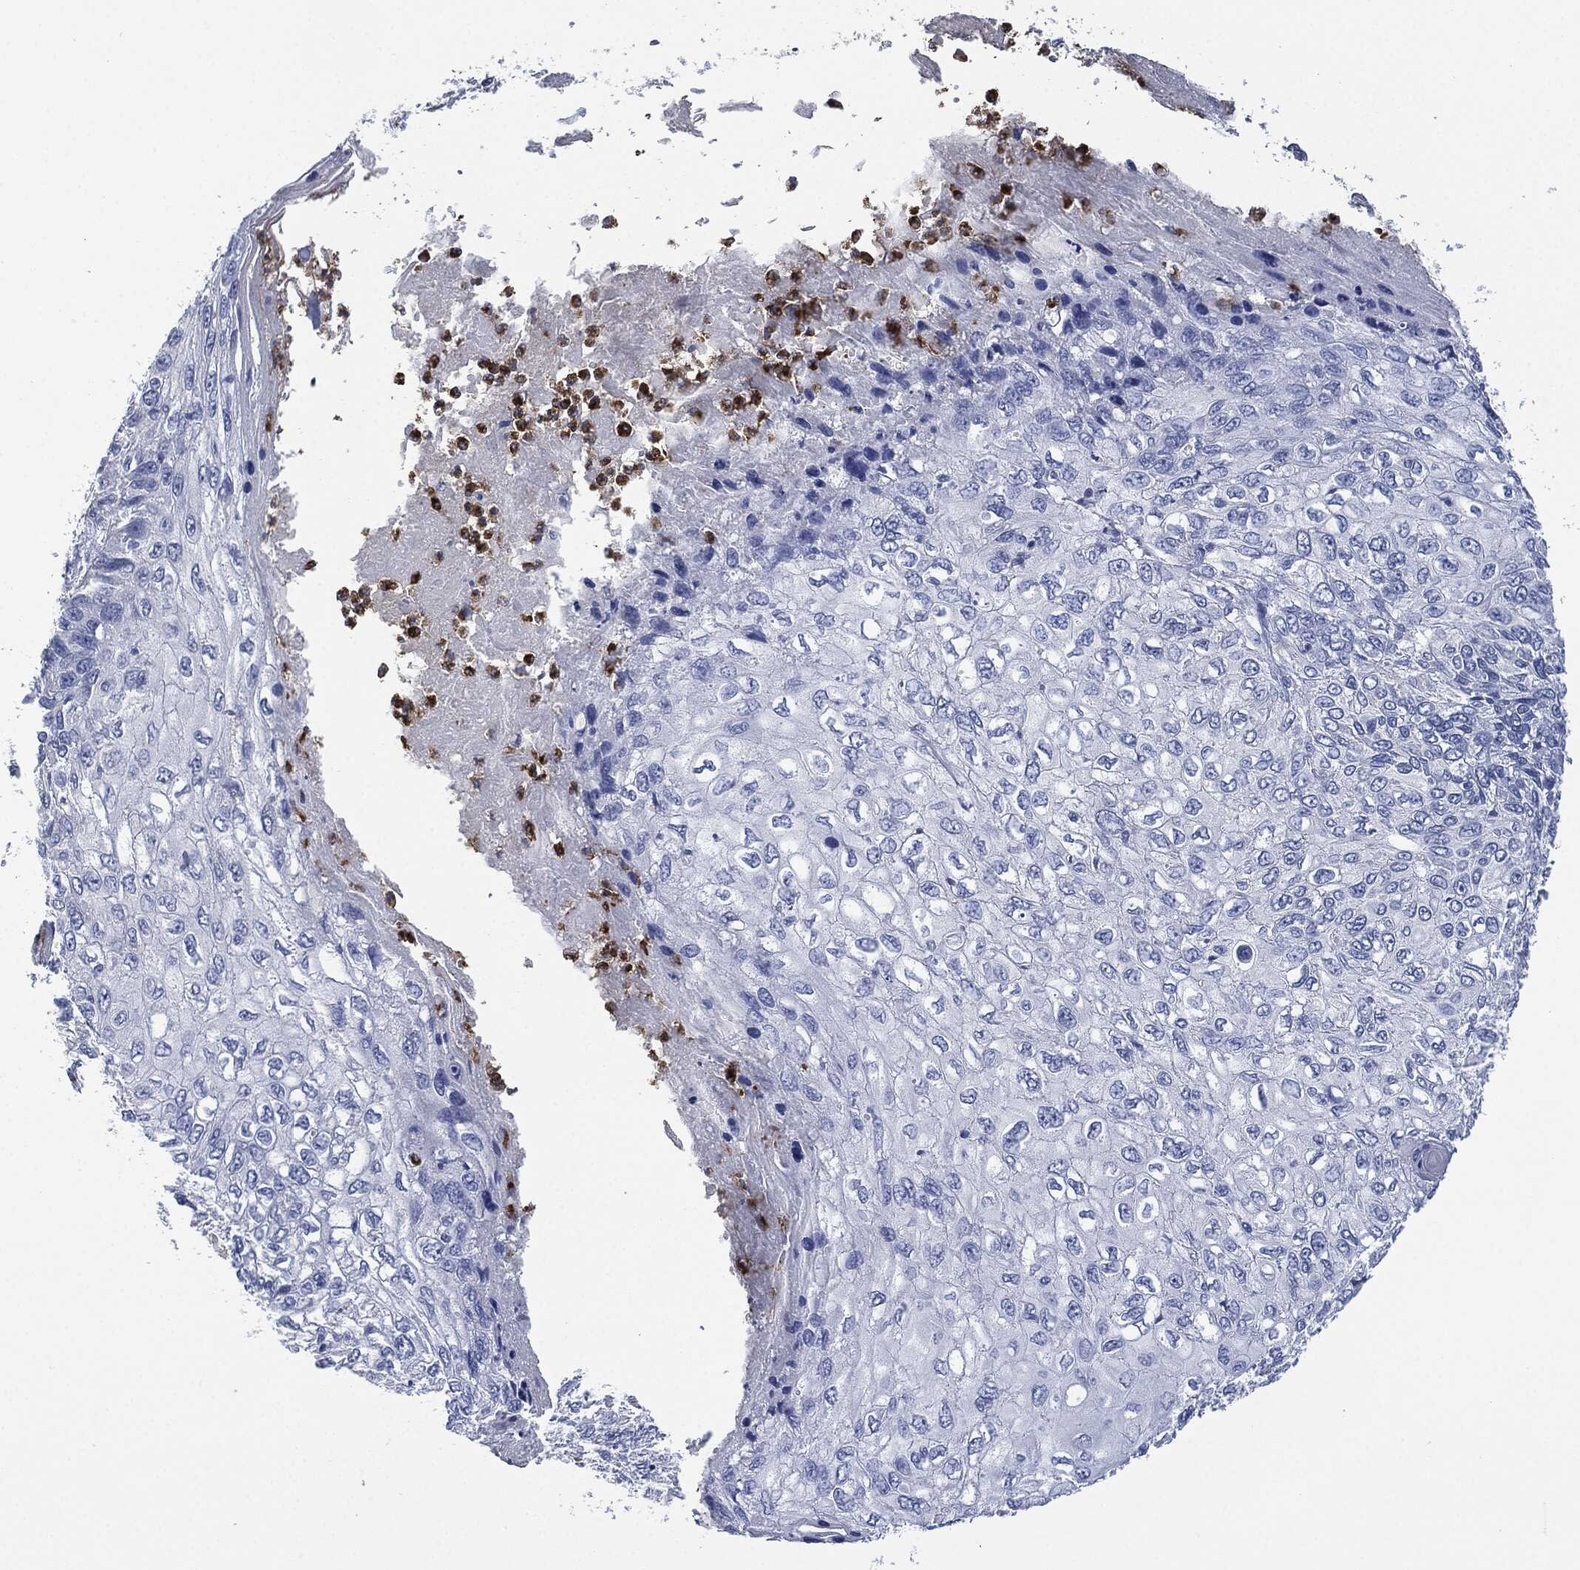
{"staining": {"intensity": "negative", "quantity": "none", "location": "none"}, "tissue": "skin cancer", "cell_type": "Tumor cells", "image_type": "cancer", "snomed": [{"axis": "morphology", "description": "Squamous cell carcinoma, NOS"}, {"axis": "topography", "description": "Skin"}], "caption": "High magnification brightfield microscopy of skin squamous cell carcinoma stained with DAB (3,3'-diaminobenzidine) (brown) and counterstained with hematoxylin (blue): tumor cells show no significant staining.", "gene": "CEACAM8", "patient": {"sex": "male", "age": 92}}